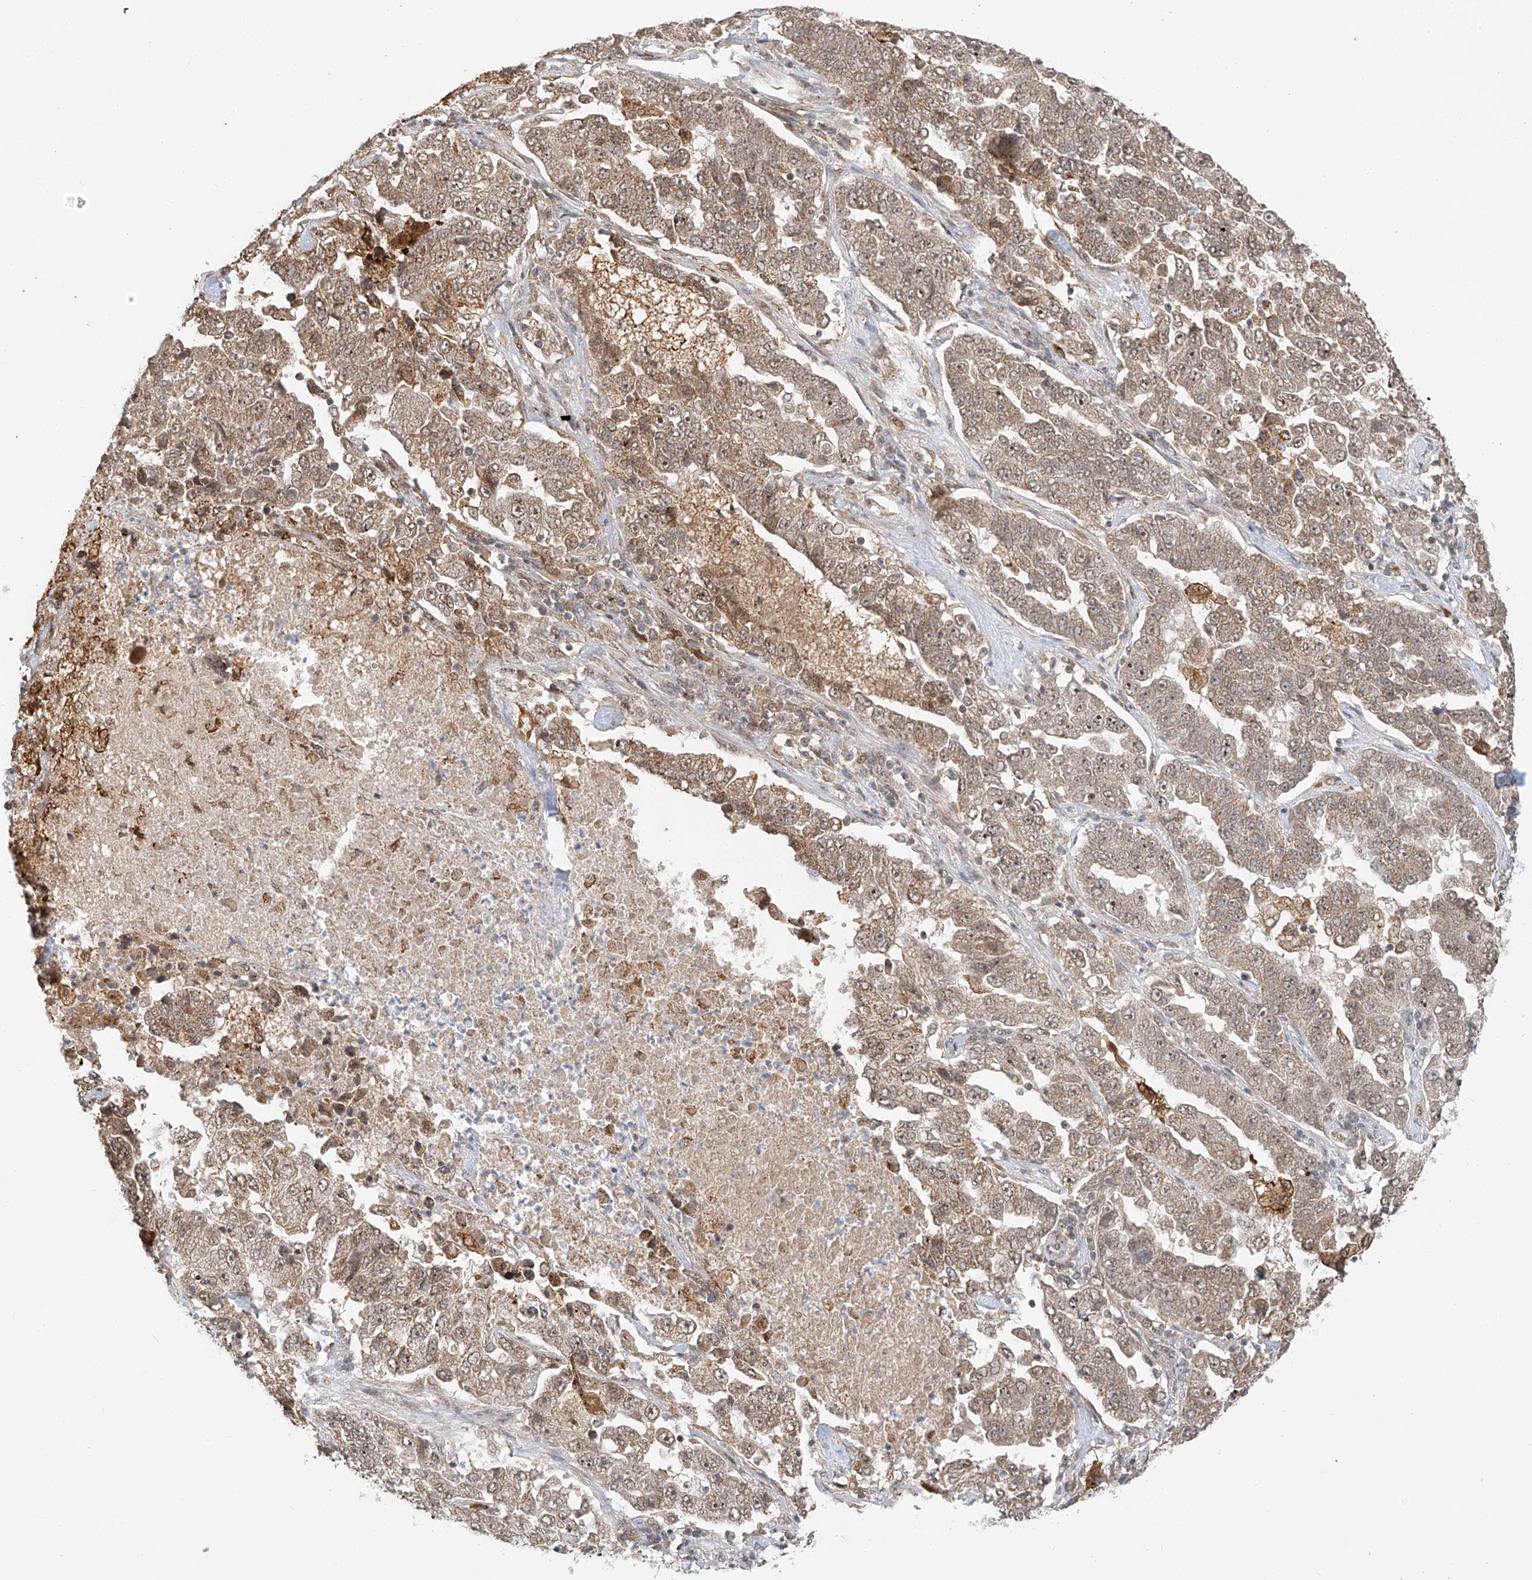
{"staining": {"intensity": "weak", "quantity": ">75%", "location": "cytoplasmic/membranous,nuclear"}, "tissue": "lung cancer", "cell_type": "Tumor cells", "image_type": "cancer", "snomed": [{"axis": "morphology", "description": "Adenocarcinoma, NOS"}, {"axis": "topography", "description": "Lung"}], "caption": "Weak cytoplasmic/membranous and nuclear expression is identified in about >75% of tumor cells in adenocarcinoma (lung).", "gene": "SYTL3", "patient": {"sex": "female", "age": 51}}